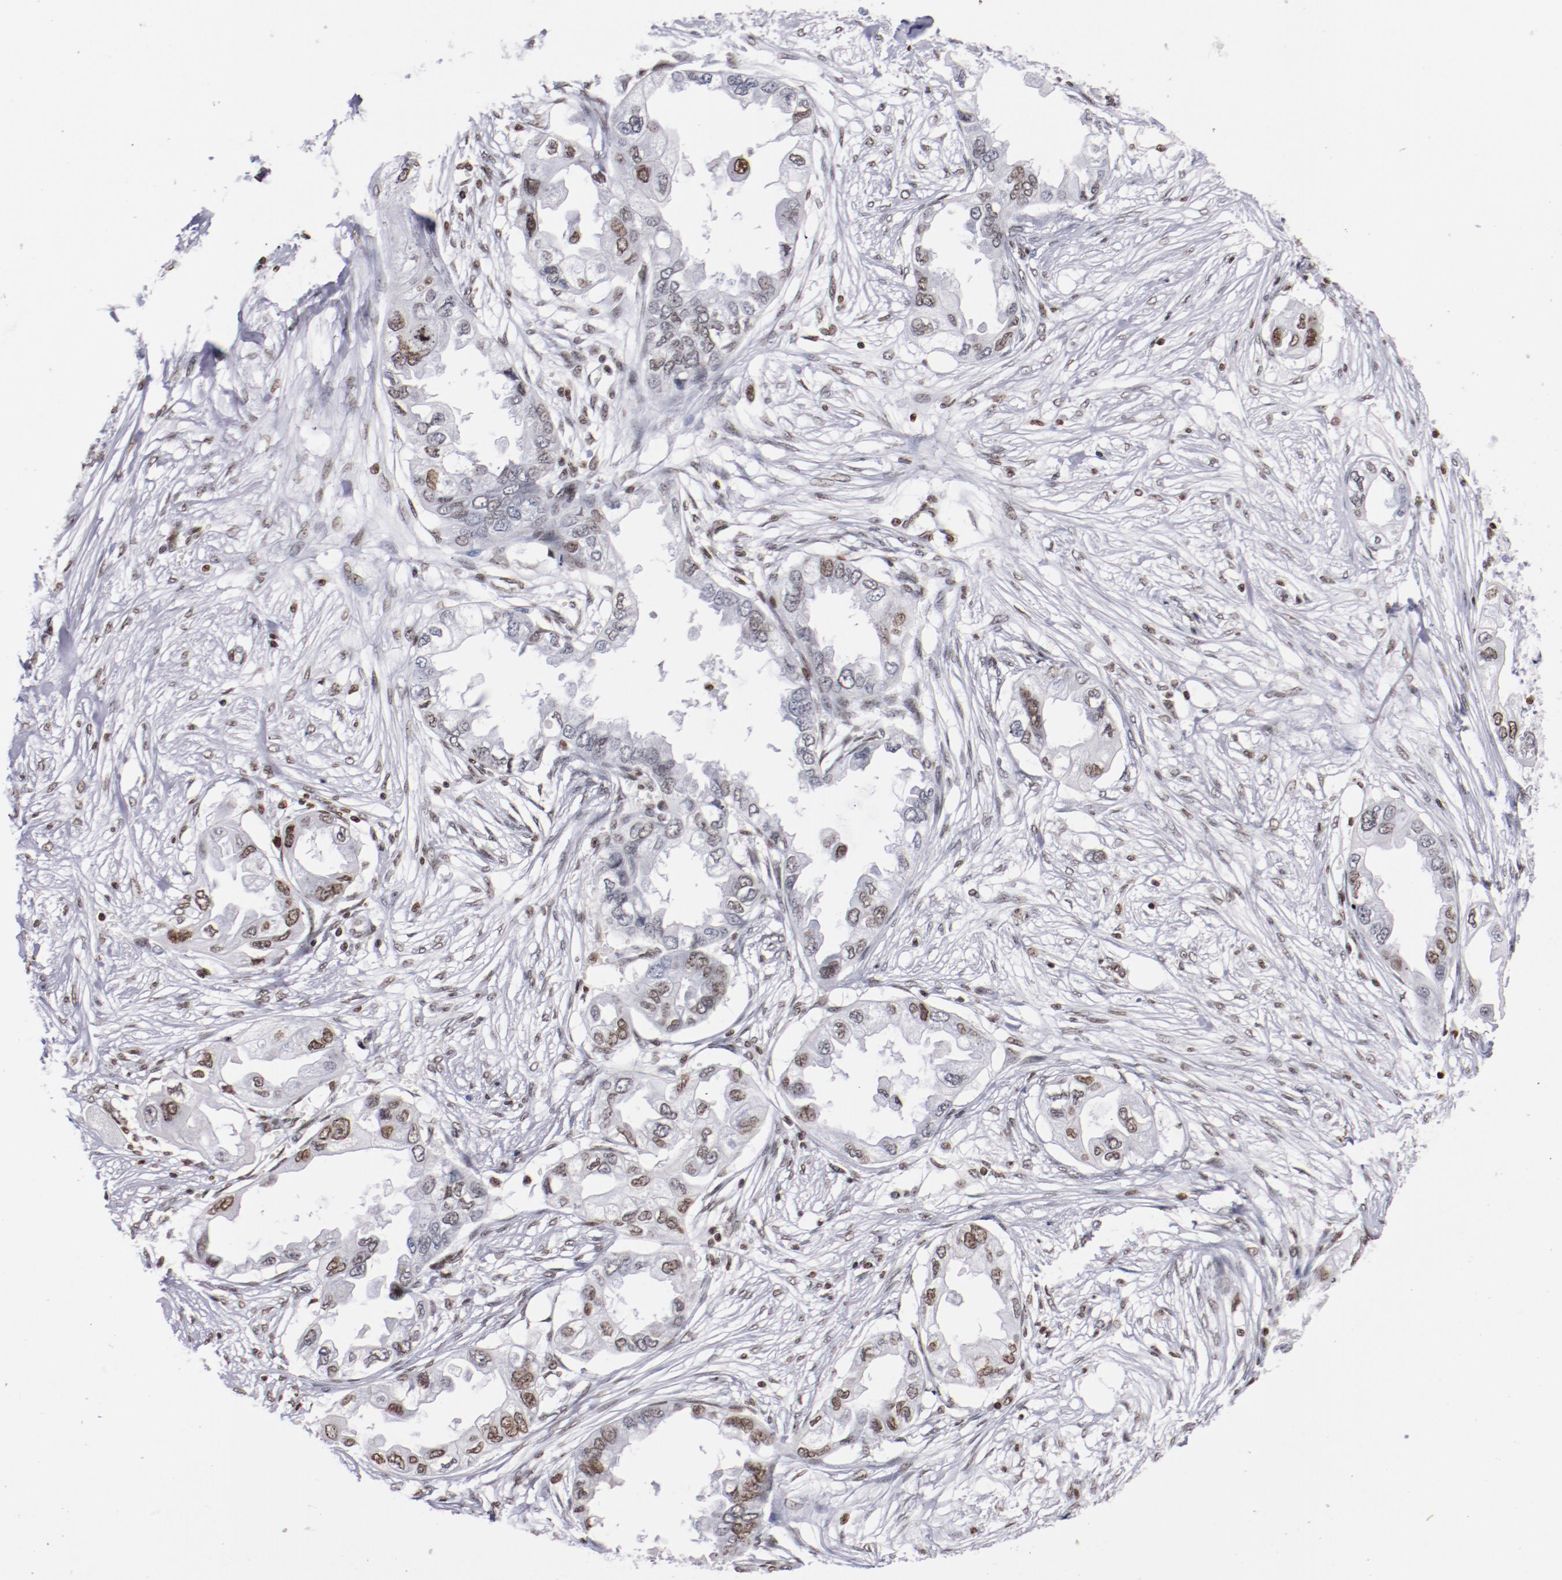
{"staining": {"intensity": "weak", "quantity": "<25%", "location": "nuclear"}, "tissue": "endometrial cancer", "cell_type": "Tumor cells", "image_type": "cancer", "snomed": [{"axis": "morphology", "description": "Adenocarcinoma, NOS"}, {"axis": "topography", "description": "Endometrium"}], "caption": "This is an IHC histopathology image of human endometrial cancer (adenocarcinoma). There is no expression in tumor cells.", "gene": "IFI16", "patient": {"sex": "female", "age": 67}}